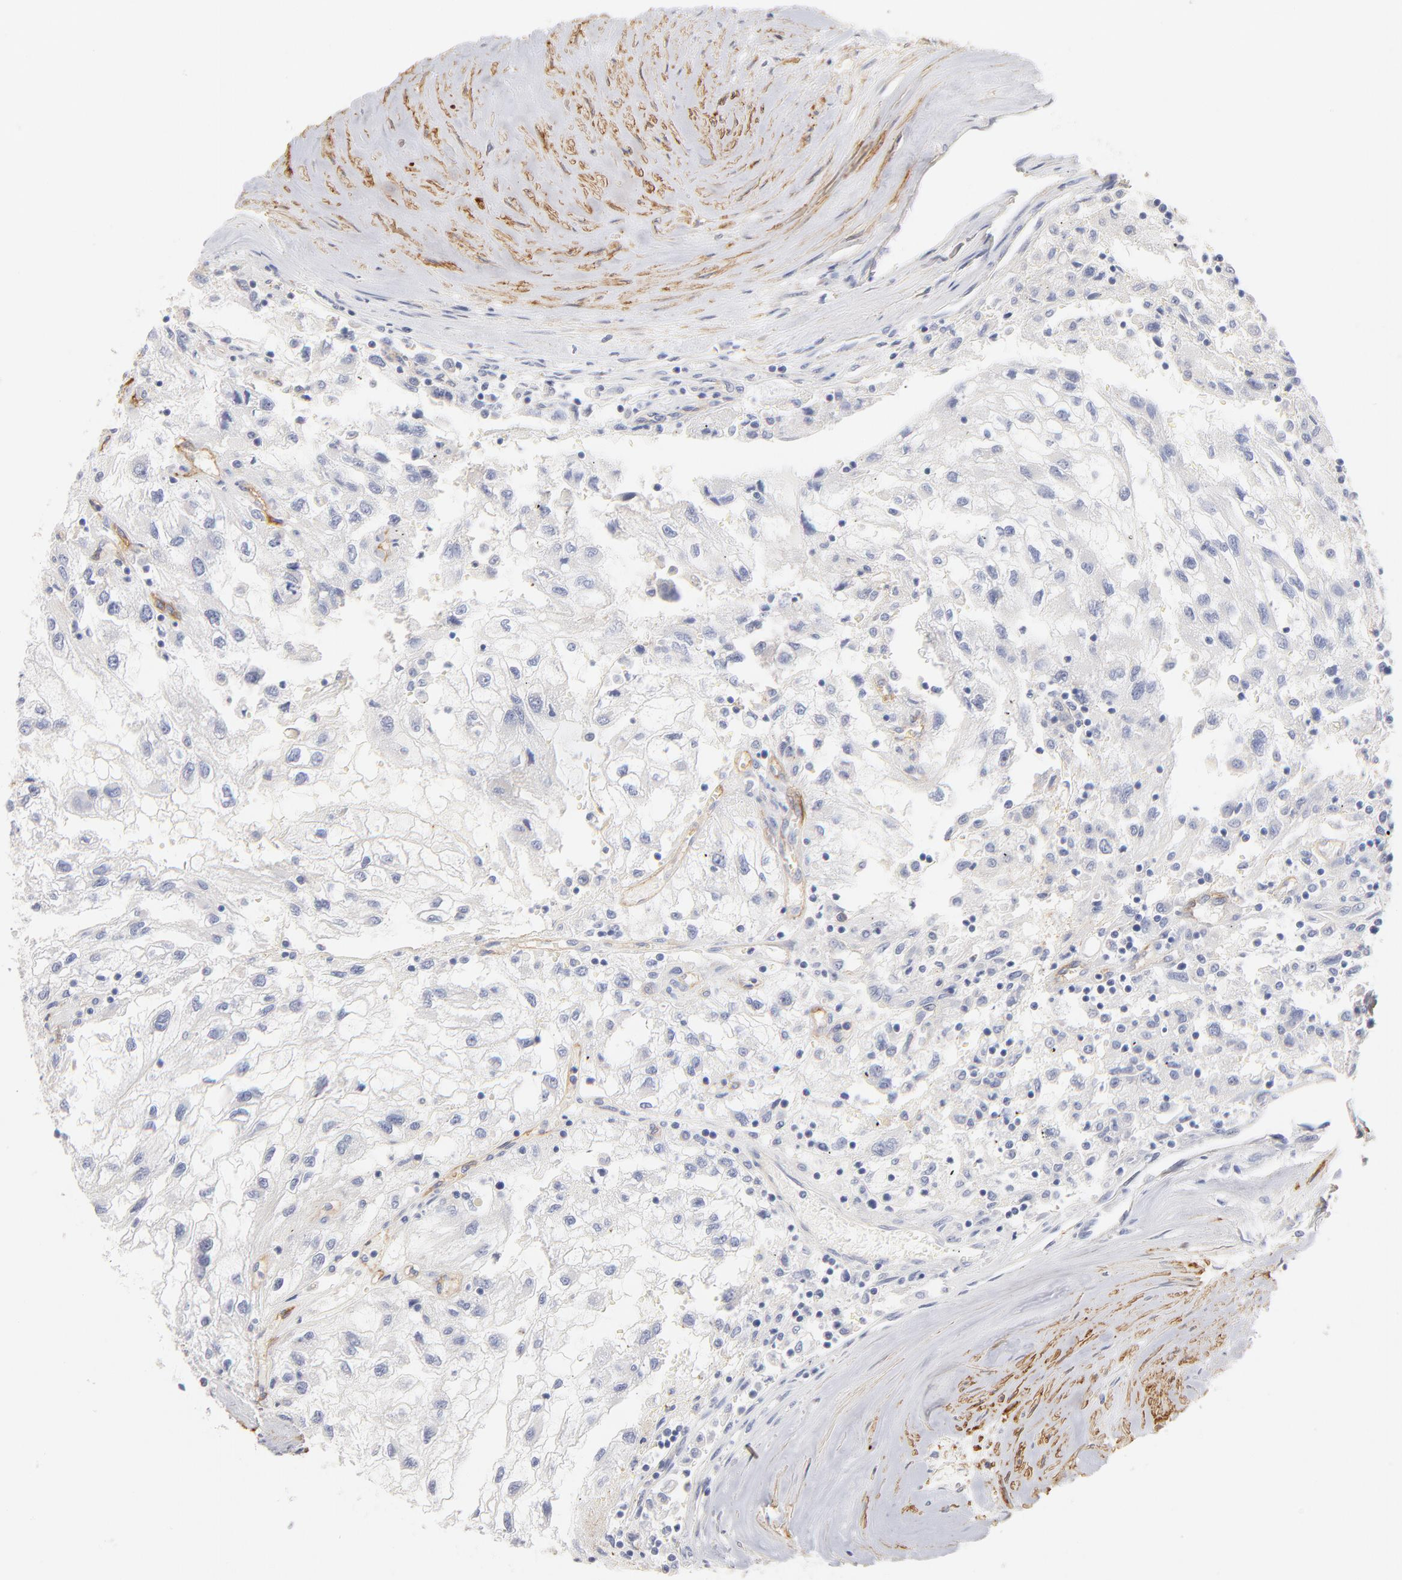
{"staining": {"intensity": "negative", "quantity": "none", "location": "none"}, "tissue": "renal cancer", "cell_type": "Tumor cells", "image_type": "cancer", "snomed": [{"axis": "morphology", "description": "Normal tissue, NOS"}, {"axis": "morphology", "description": "Adenocarcinoma, NOS"}, {"axis": "topography", "description": "Kidney"}], "caption": "Tumor cells show no significant positivity in renal adenocarcinoma. (Immunohistochemistry (ihc), brightfield microscopy, high magnification).", "gene": "ITGA8", "patient": {"sex": "male", "age": 71}}